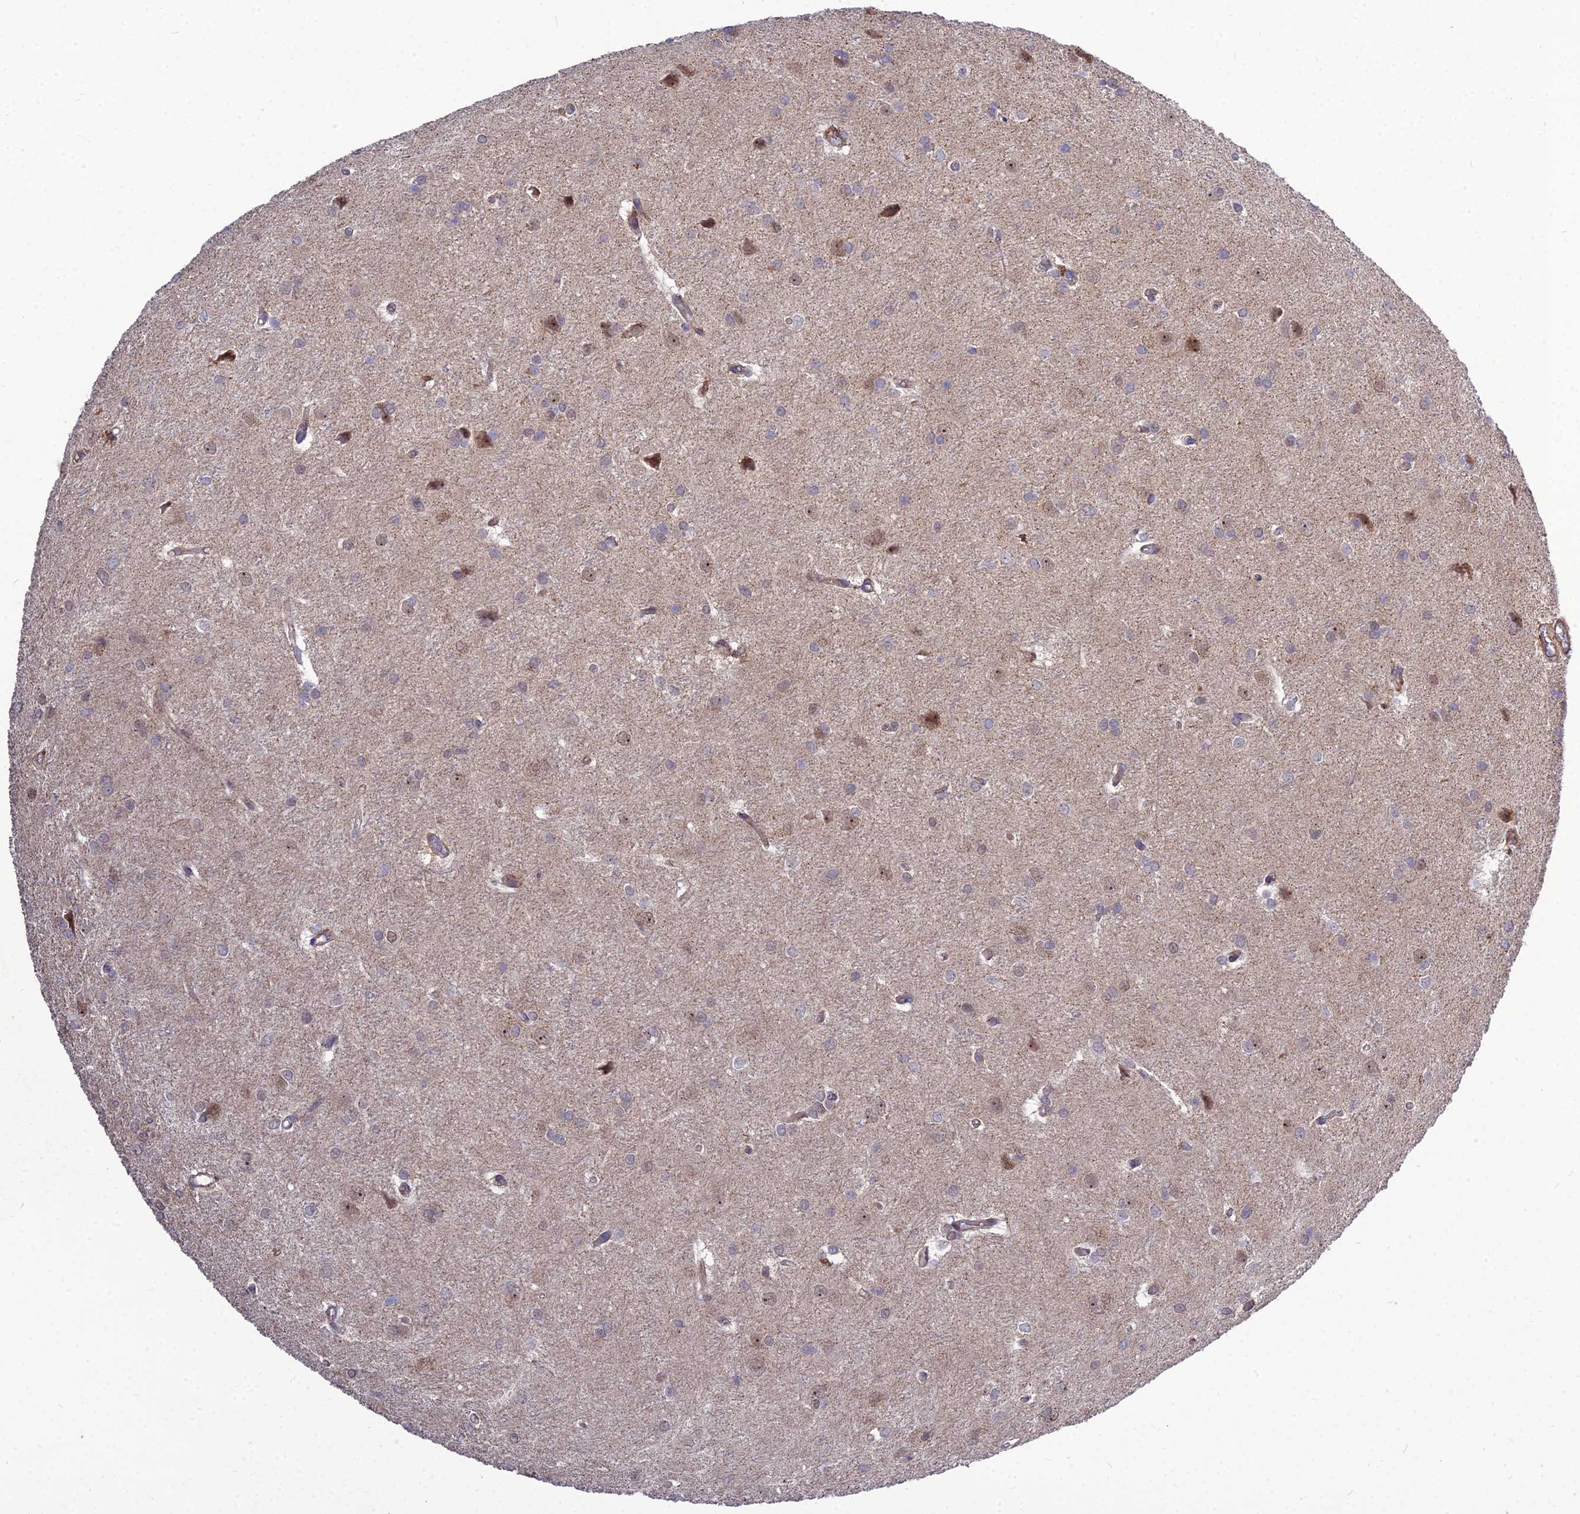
{"staining": {"intensity": "weak", "quantity": "<25%", "location": "cytoplasmic/membranous"}, "tissue": "glioma", "cell_type": "Tumor cells", "image_type": "cancer", "snomed": [{"axis": "morphology", "description": "Glioma, malignant, High grade"}, {"axis": "topography", "description": "Brain"}], "caption": "High power microscopy histopathology image of an IHC micrograph of glioma, revealing no significant staining in tumor cells.", "gene": "TSPYL2", "patient": {"sex": "female", "age": 50}}